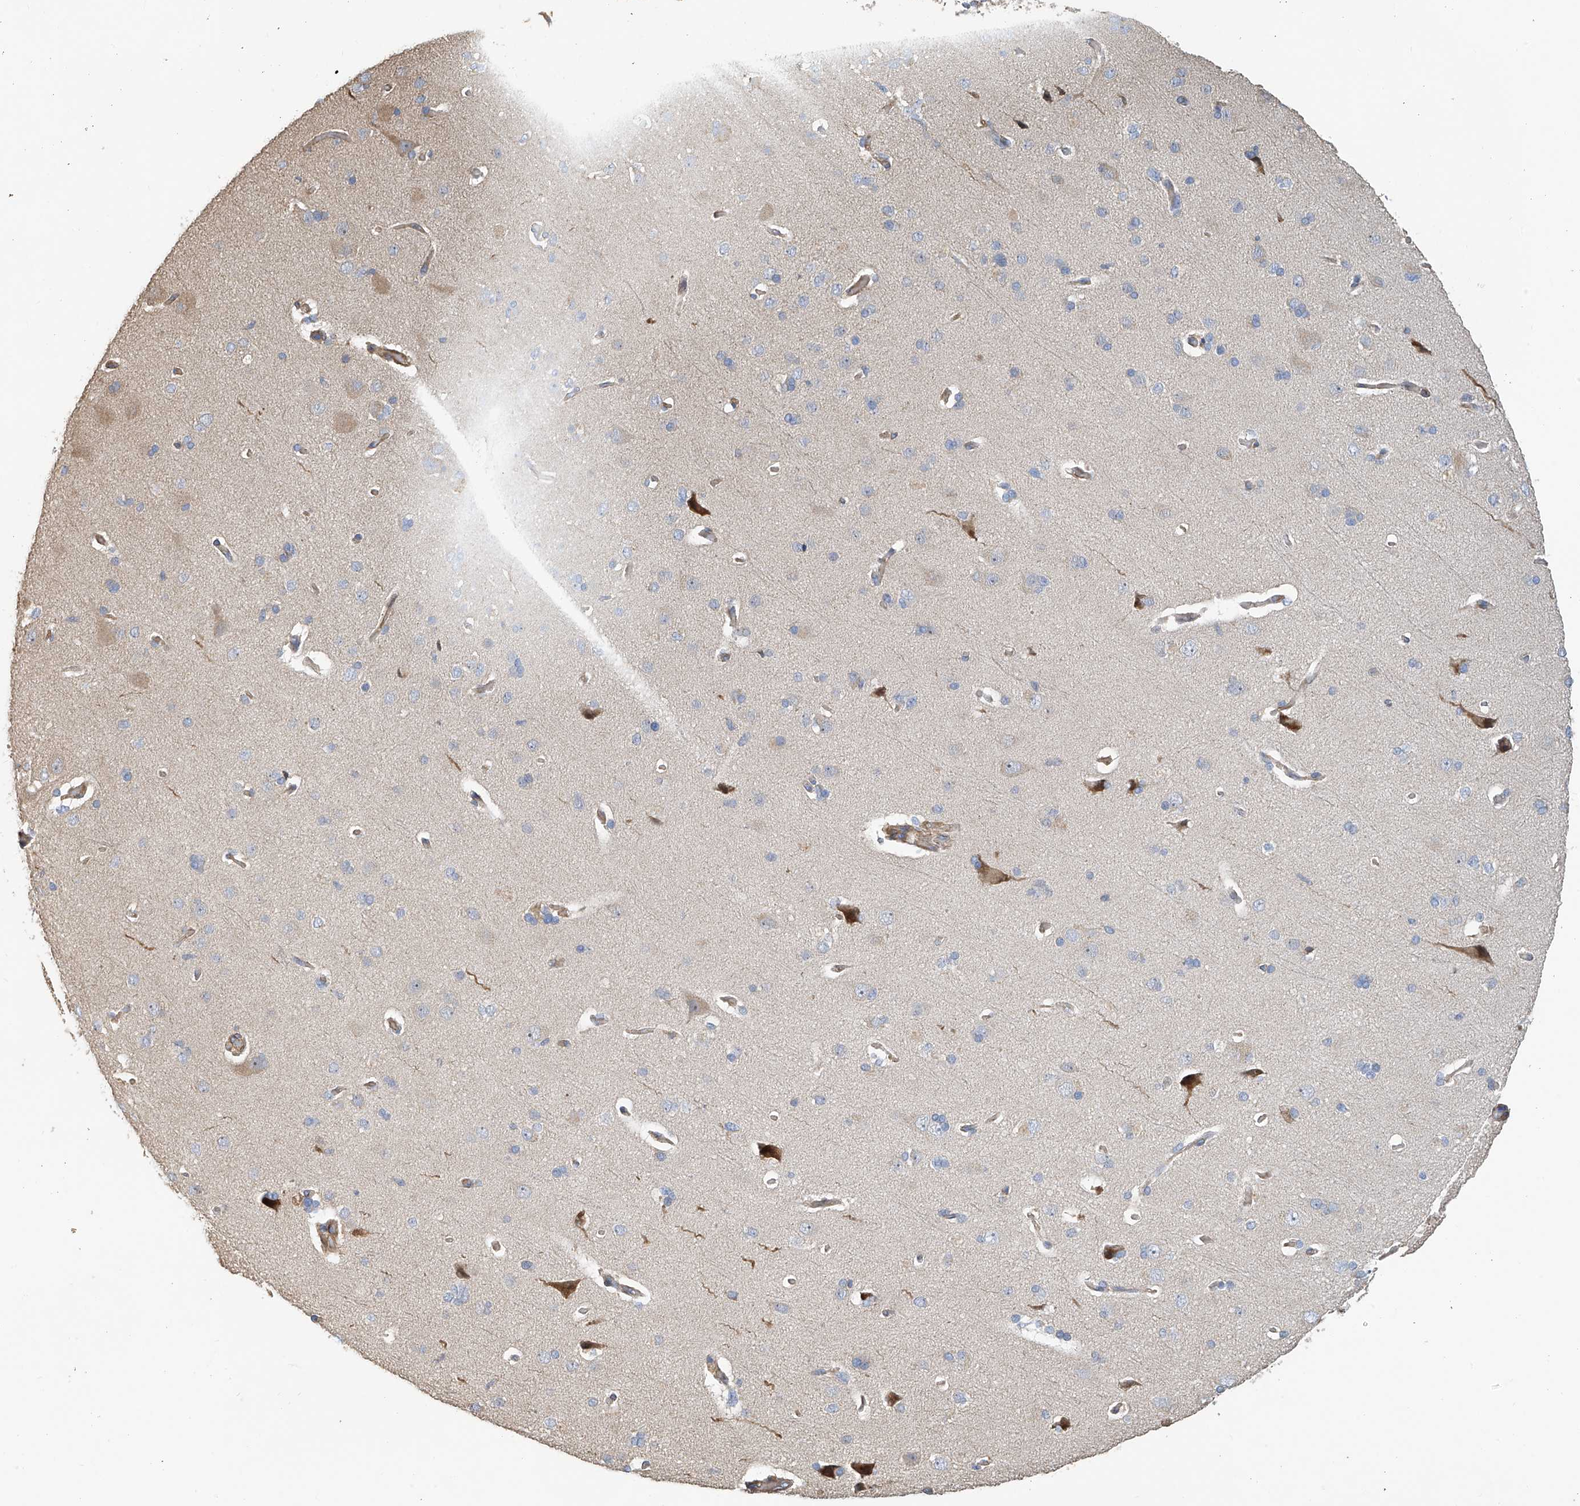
{"staining": {"intensity": "weak", "quantity": "25%-75%", "location": "cytoplasmic/membranous"}, "tissue": "cerebral cortex", "cell_type": "Endothelial cells", "image_type": "normal", "snomed": [{"axis": "morphology", "description": "Normal tissue, NOS"}, {"axis": "topography", "description": "Cerebral cortex"}], "caption": "Endothelial cells demonstrate low levels of weak cytoplasmic/membranous expression in approximately 25%-75% of cells in normal cerebral cortex. (DAB IHC with brightfield microscopy, high magnification).", "gene": "SLC43A3", "patient": {"sex": "male", "age": 62}}